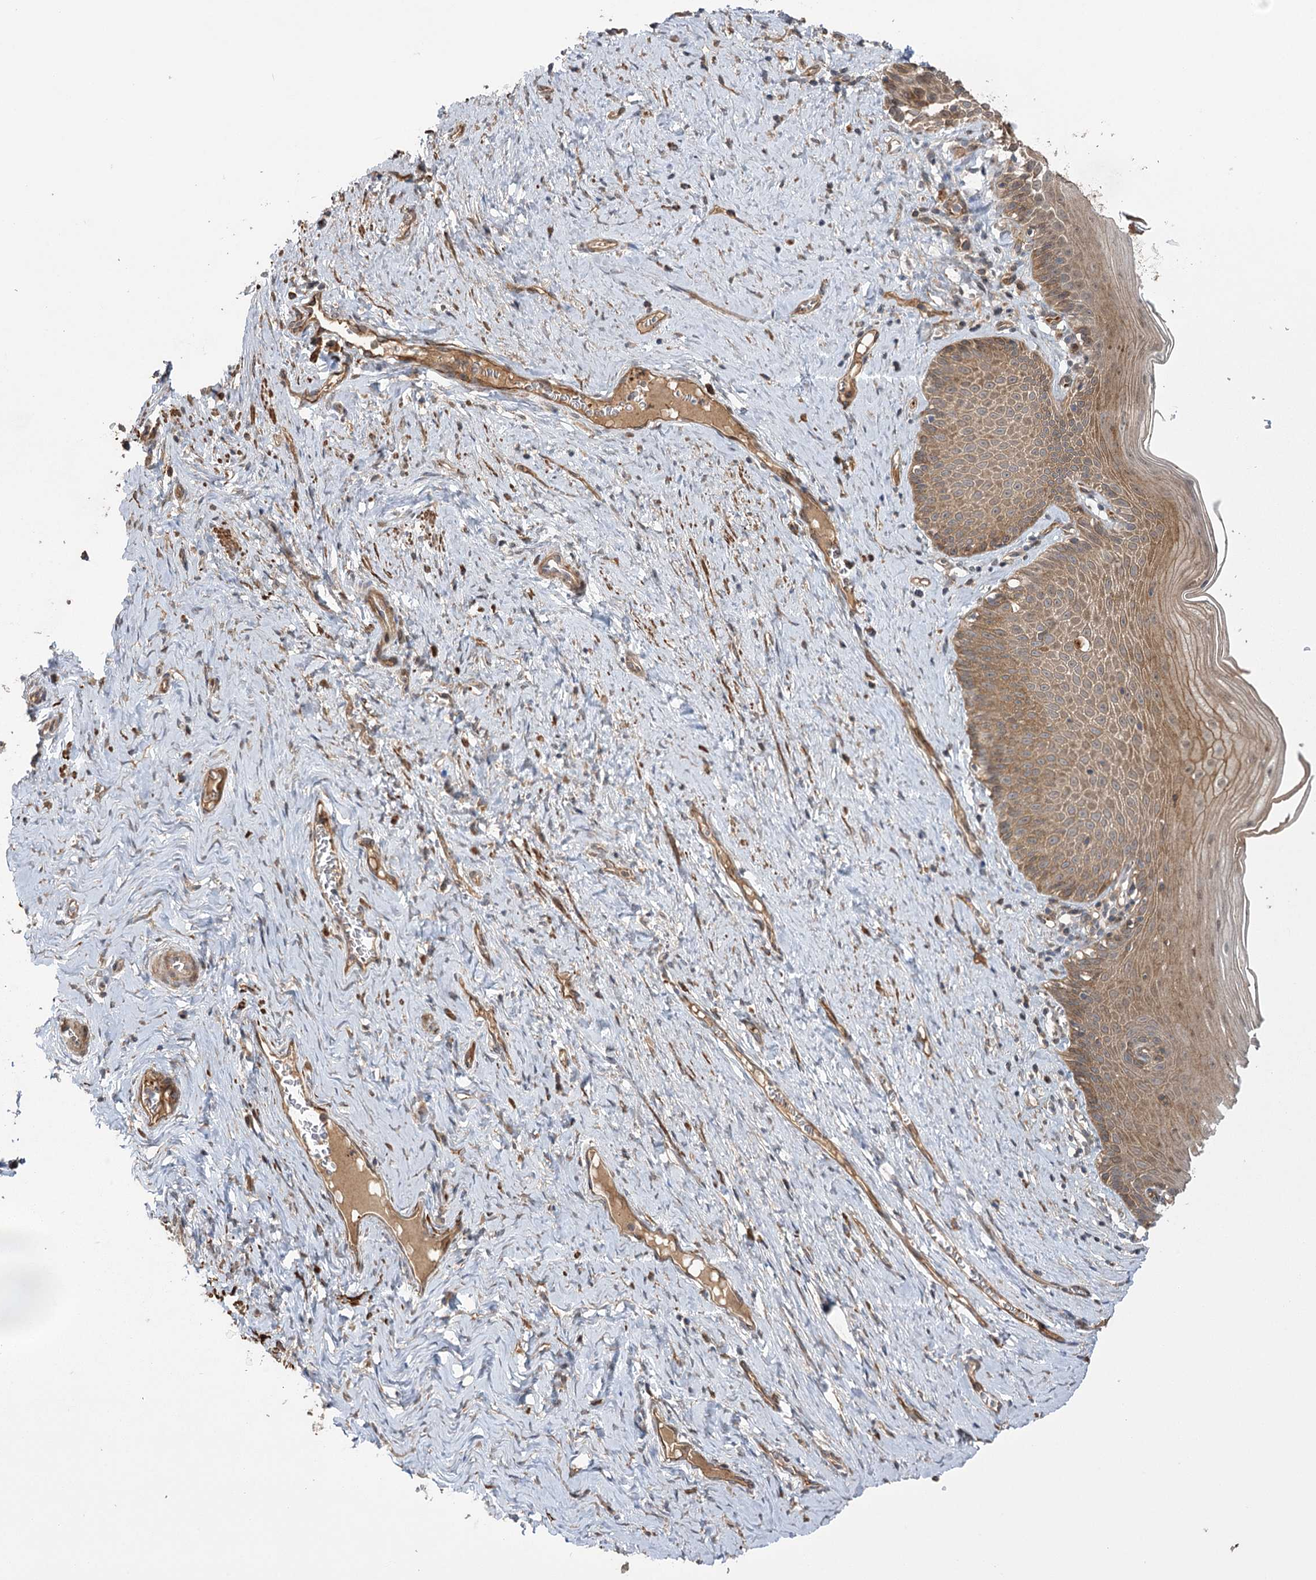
{"staining": {"intensity": "moderate", "quantity": ">75%", "location": "cytoplasmic/membranous"}, "tissue": "cervix", "cell_type": "Glandular cells", "image_type": "normal", "snomed": [{"axis": "morphology", "description": "Normal tissue, NOS"}, {"axis": "topography", "description": "Cervix"}], "caption": "Immunohistochemical staining of benign human cervix displays moderate cytoplasmic/membranous protein positivity in about >75% of glandular cells.", "gene": "KCNN2", "patient": {"sex": "female", "age": 42}}